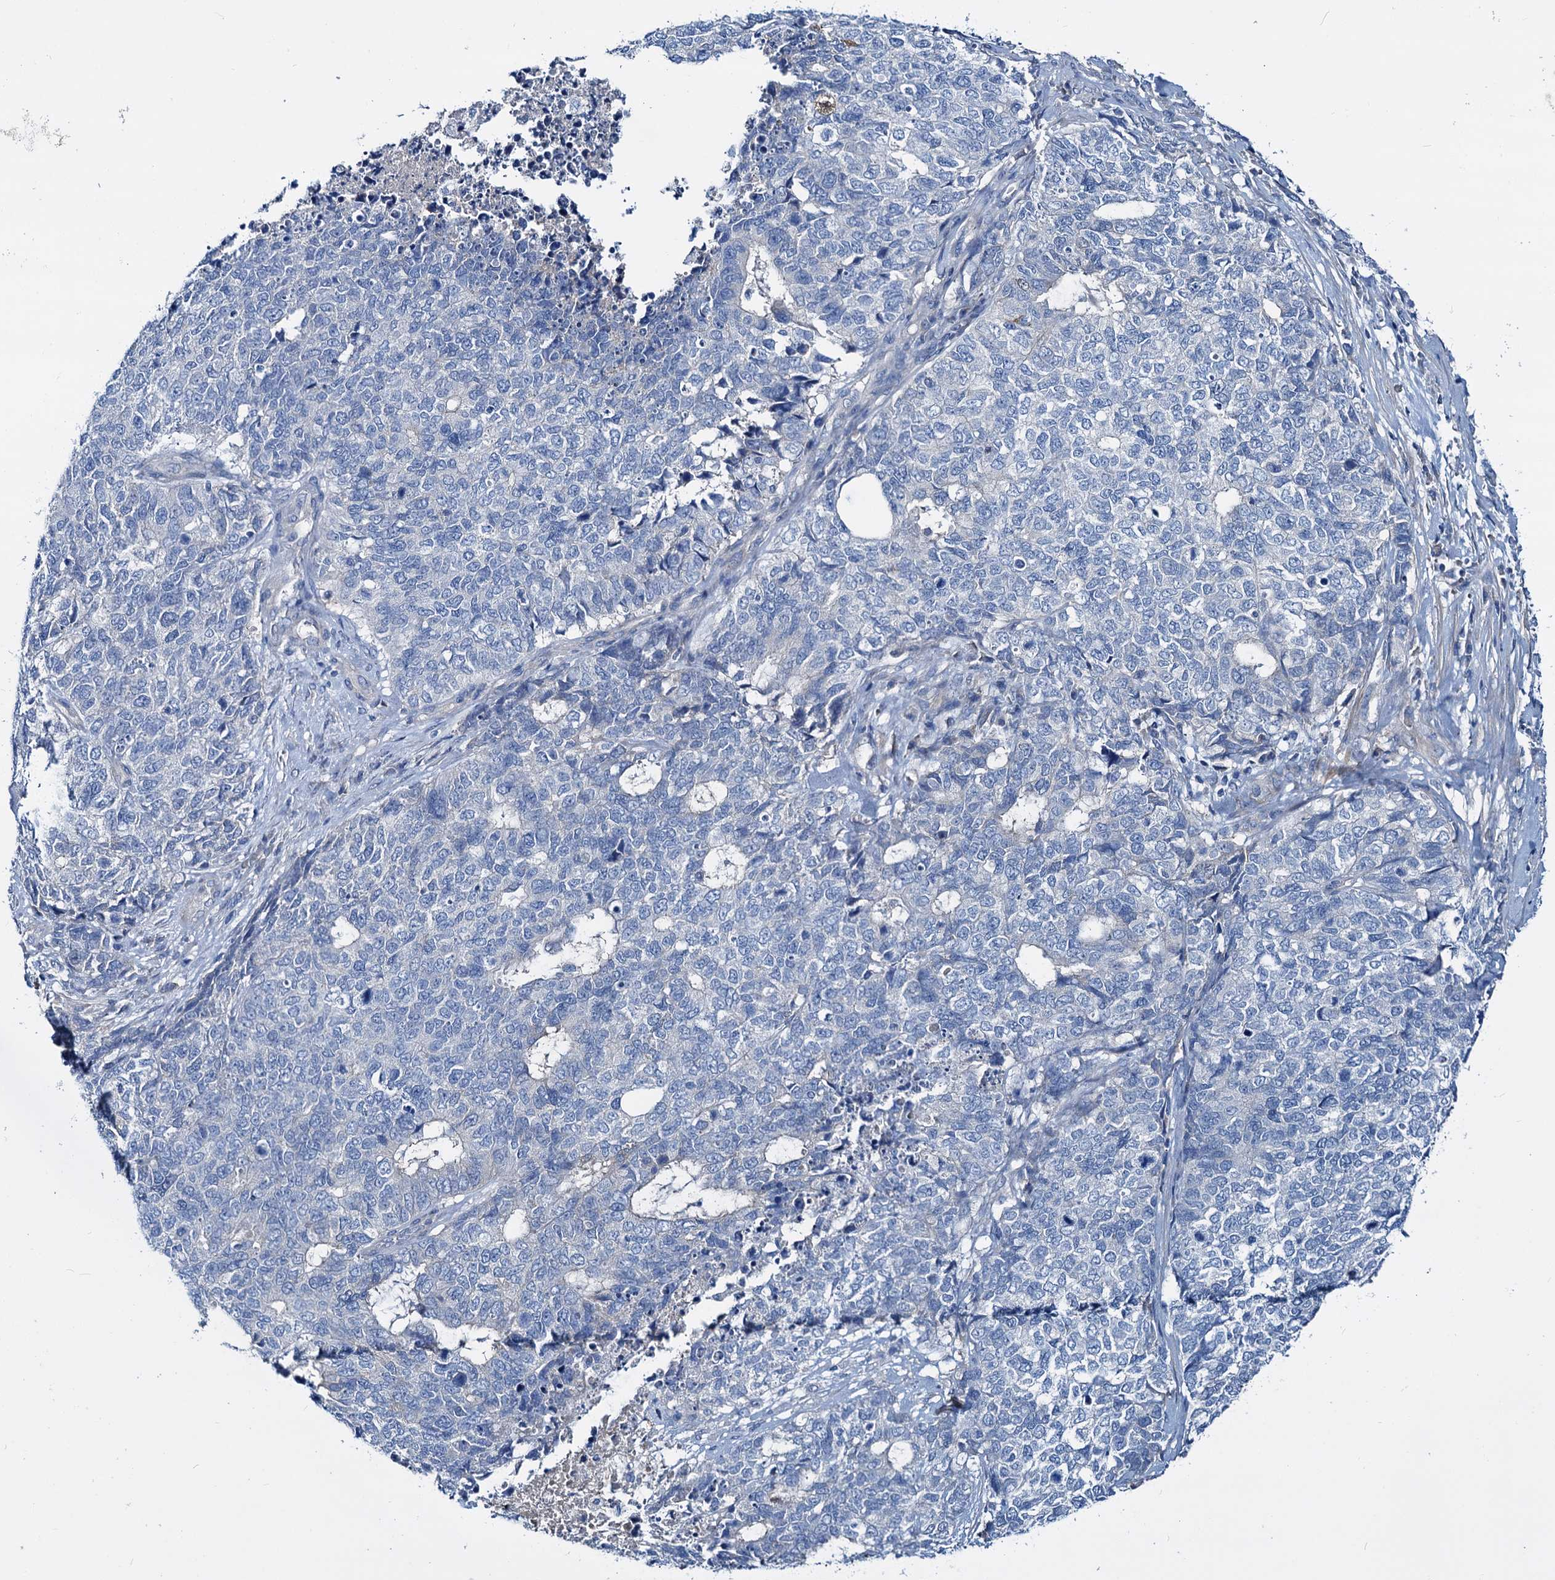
{"staining": {"intensity": "negative", "quantity": "none", "location": "none"}, "tissue": "cervical cancer", "cell_type": "Tumor cells", "image_type": "cancer", "snomed": [{"axis": "morphology", "description": "Squamous cell carcinoma, NOS"}, {"axis": "topography", "description": "Cervix"}], "caption": "IHC of human cervical squamous cell carcinoma reveals no positivity in tumor cells.", "gene": "DYDC2", "patient": {"sex": "female", "age": 63}}